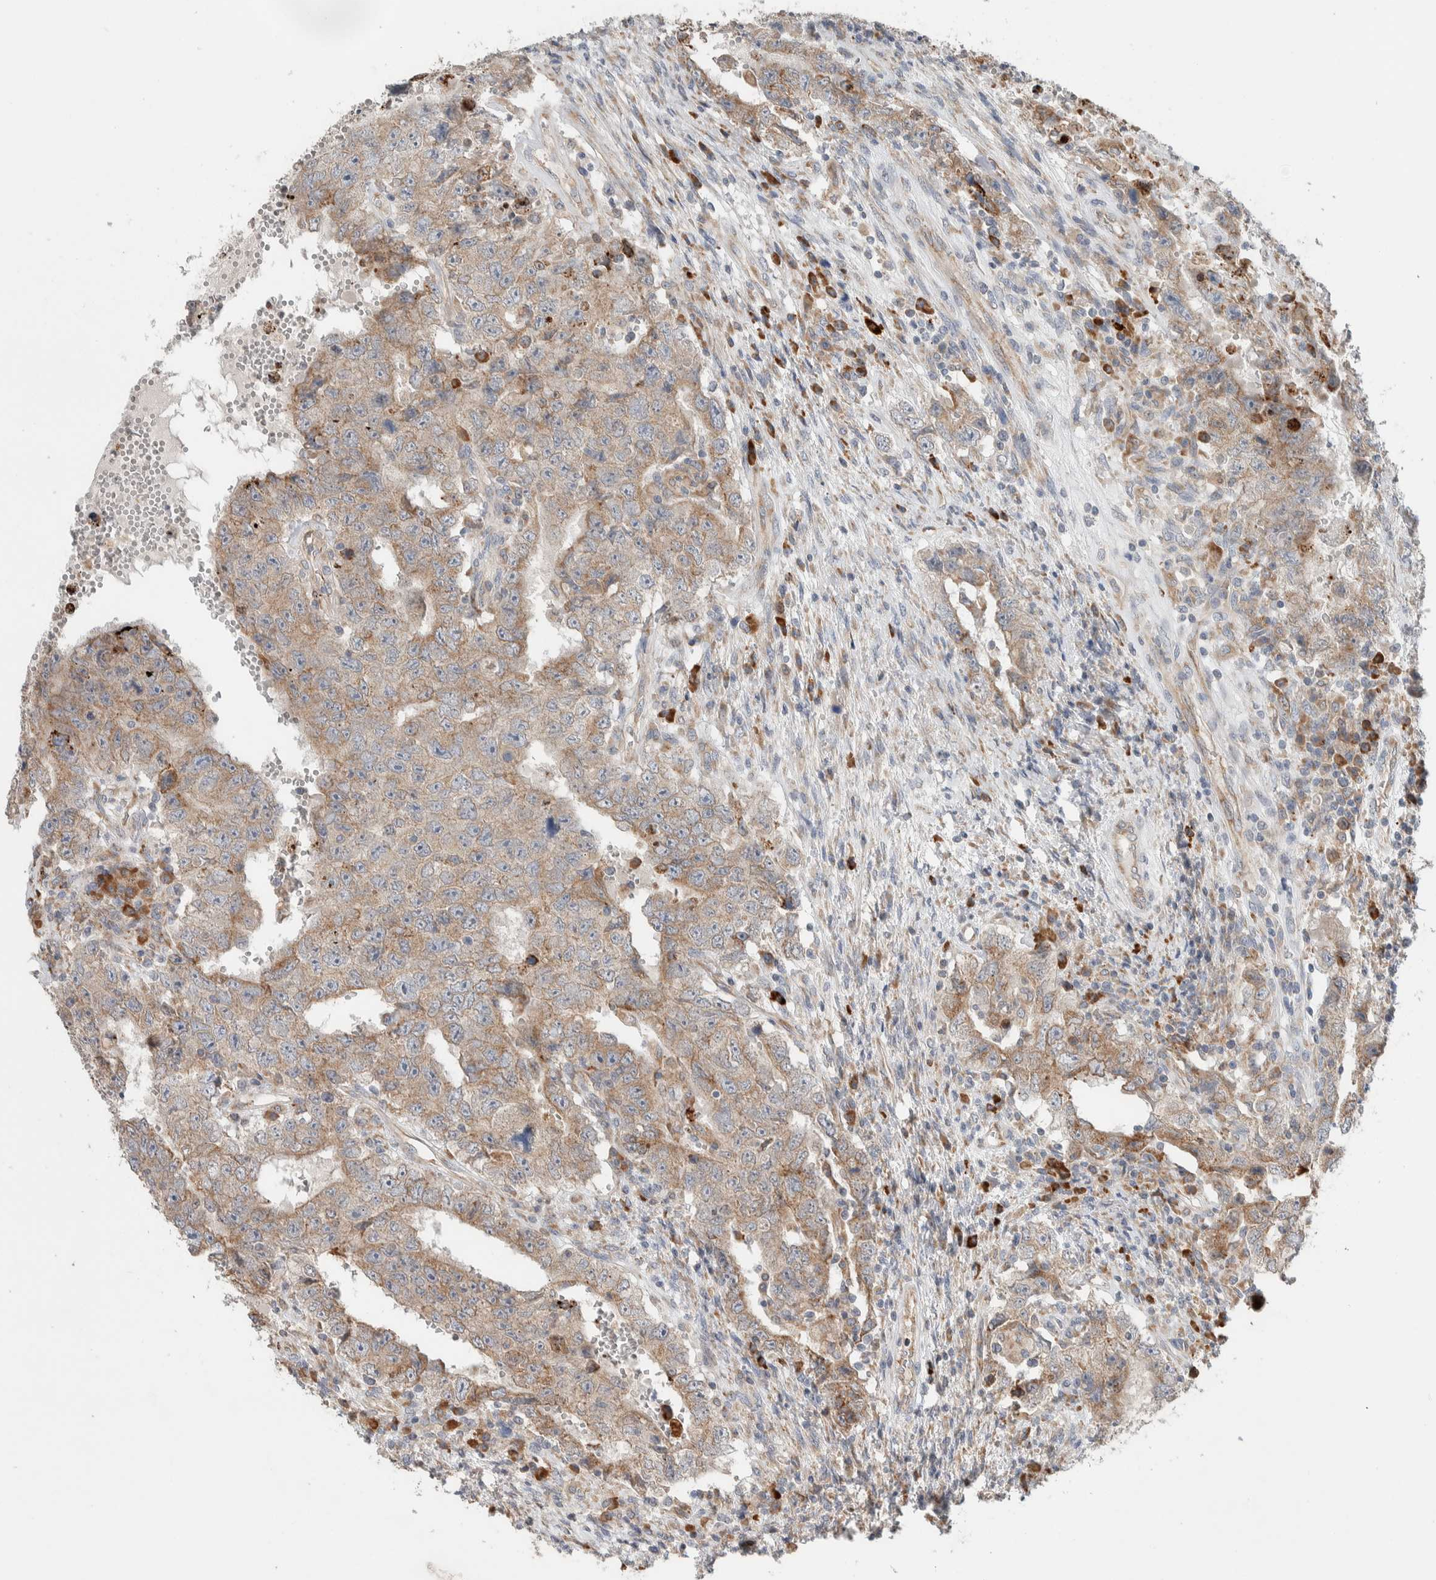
{"staining": {"intensity": "weak", "quantity": ">75%", "location": "cytoplasmic/membranous"}, "tissue": "testis cancer", "cell_type": "Tumor cells", "image_type": "cancer", "snomed": [{"axis": "morphology", "description": "Carcinoma, Embryonal, NOS"}, {"axis": "topography", "description": "Testis"}], "caption": "The image demonstrates staining of embryonal carcinoma (testis), revealing weak cytoplasmic/membranous protein positivity (brown color) within tumor cells.", "gene": "ADCY8", "patient": {"sex": "male", "age": 26}}